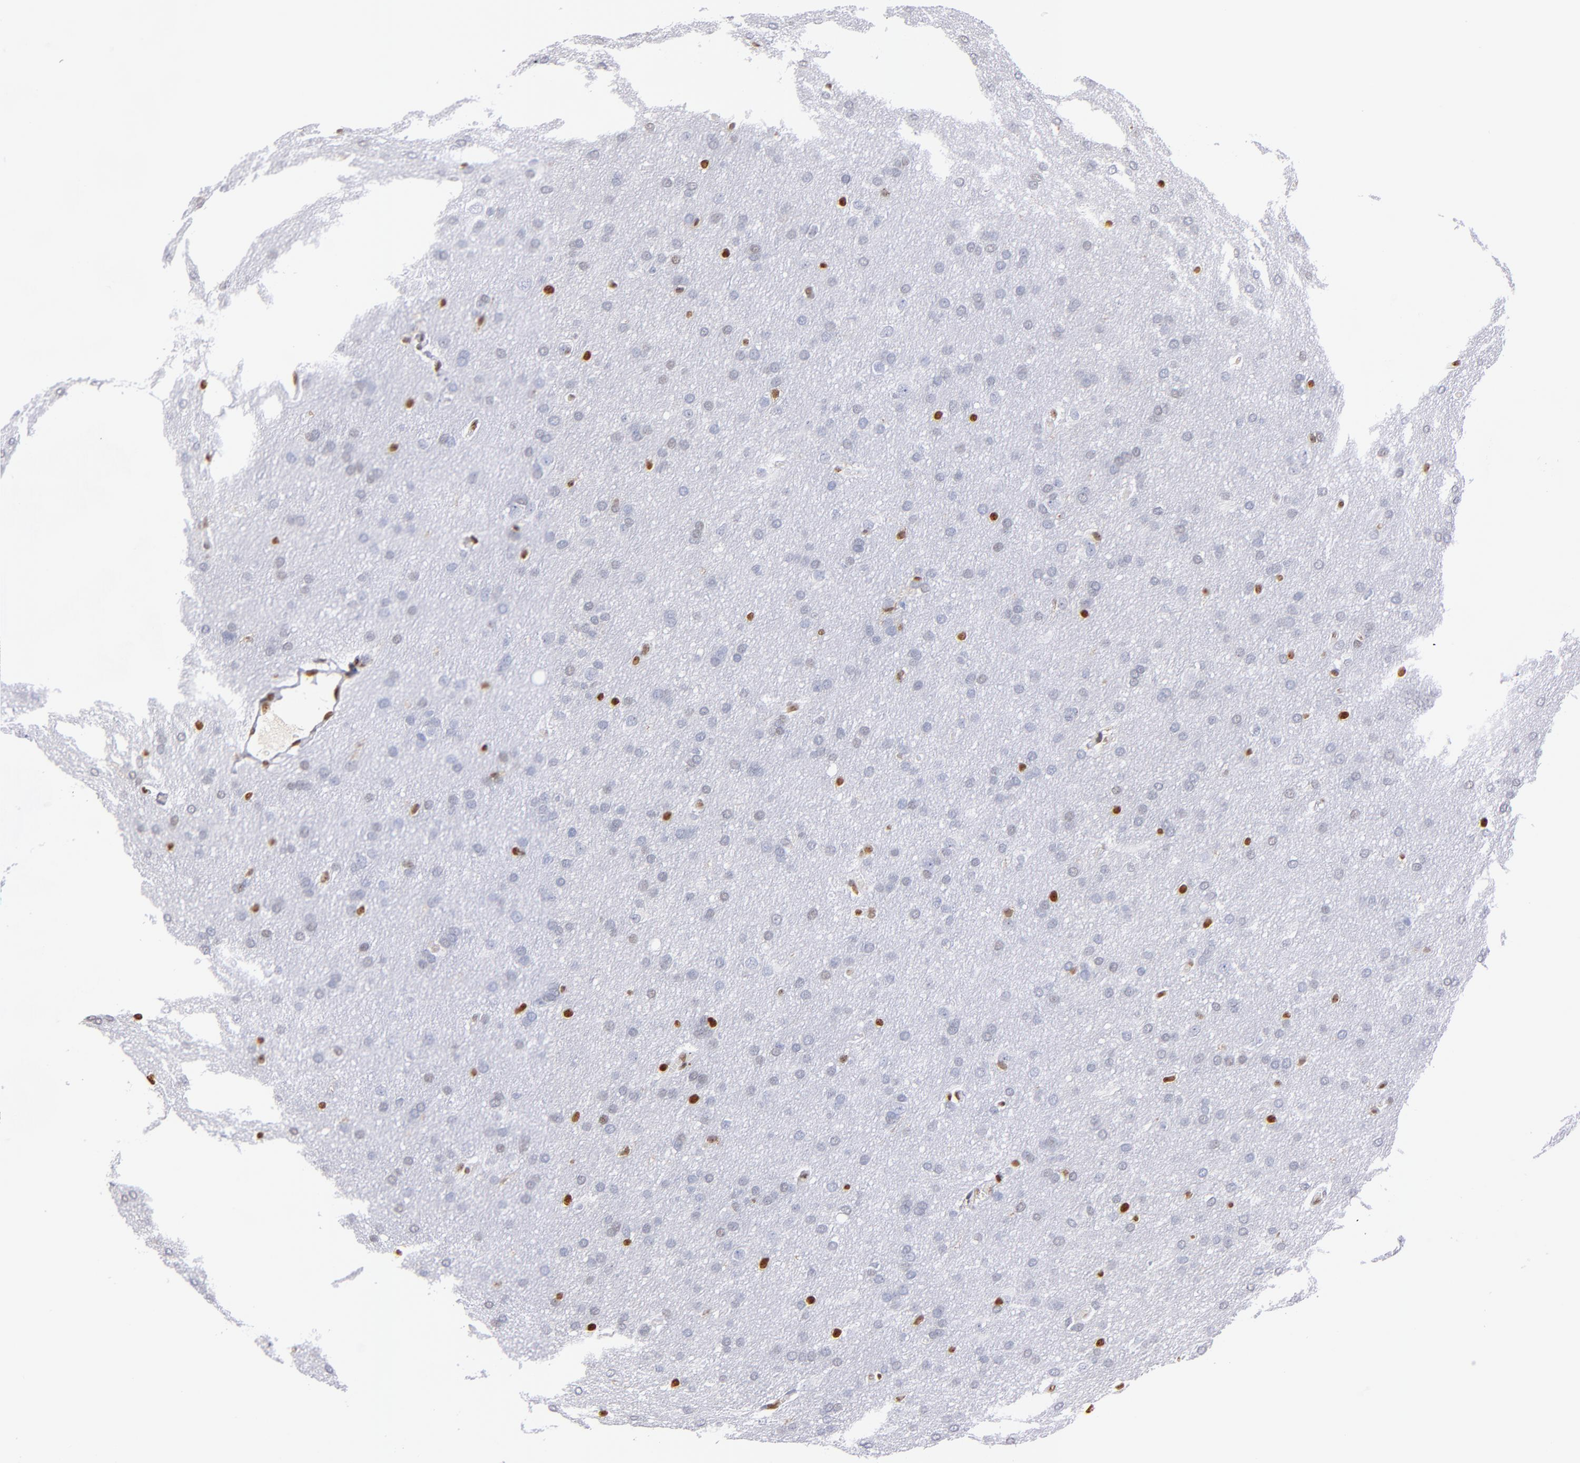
{"staining": {"intensity": "strong", "quantity": "<25%", "location": "nuclear"}, "tissue": "glioma", "cell_type": "Tumor cells", "image_type": "cancer", "snomed": [{"axis": "morphology", "description": "Glioma, malignant, Low grade"}, {"axis": "topography", "description": "Brain"}], "caption": "Immunohistochemistry (IHC) photomicrograph of neoplastic tissue: glioma stained using IHC demonstrates medium levels of strong protein expression localized specifically in the nuclear of tumor cells, appearing as a nuclear brown color.", "gene": "IFI16", "patient": {"sex": "female", "age": 32}}